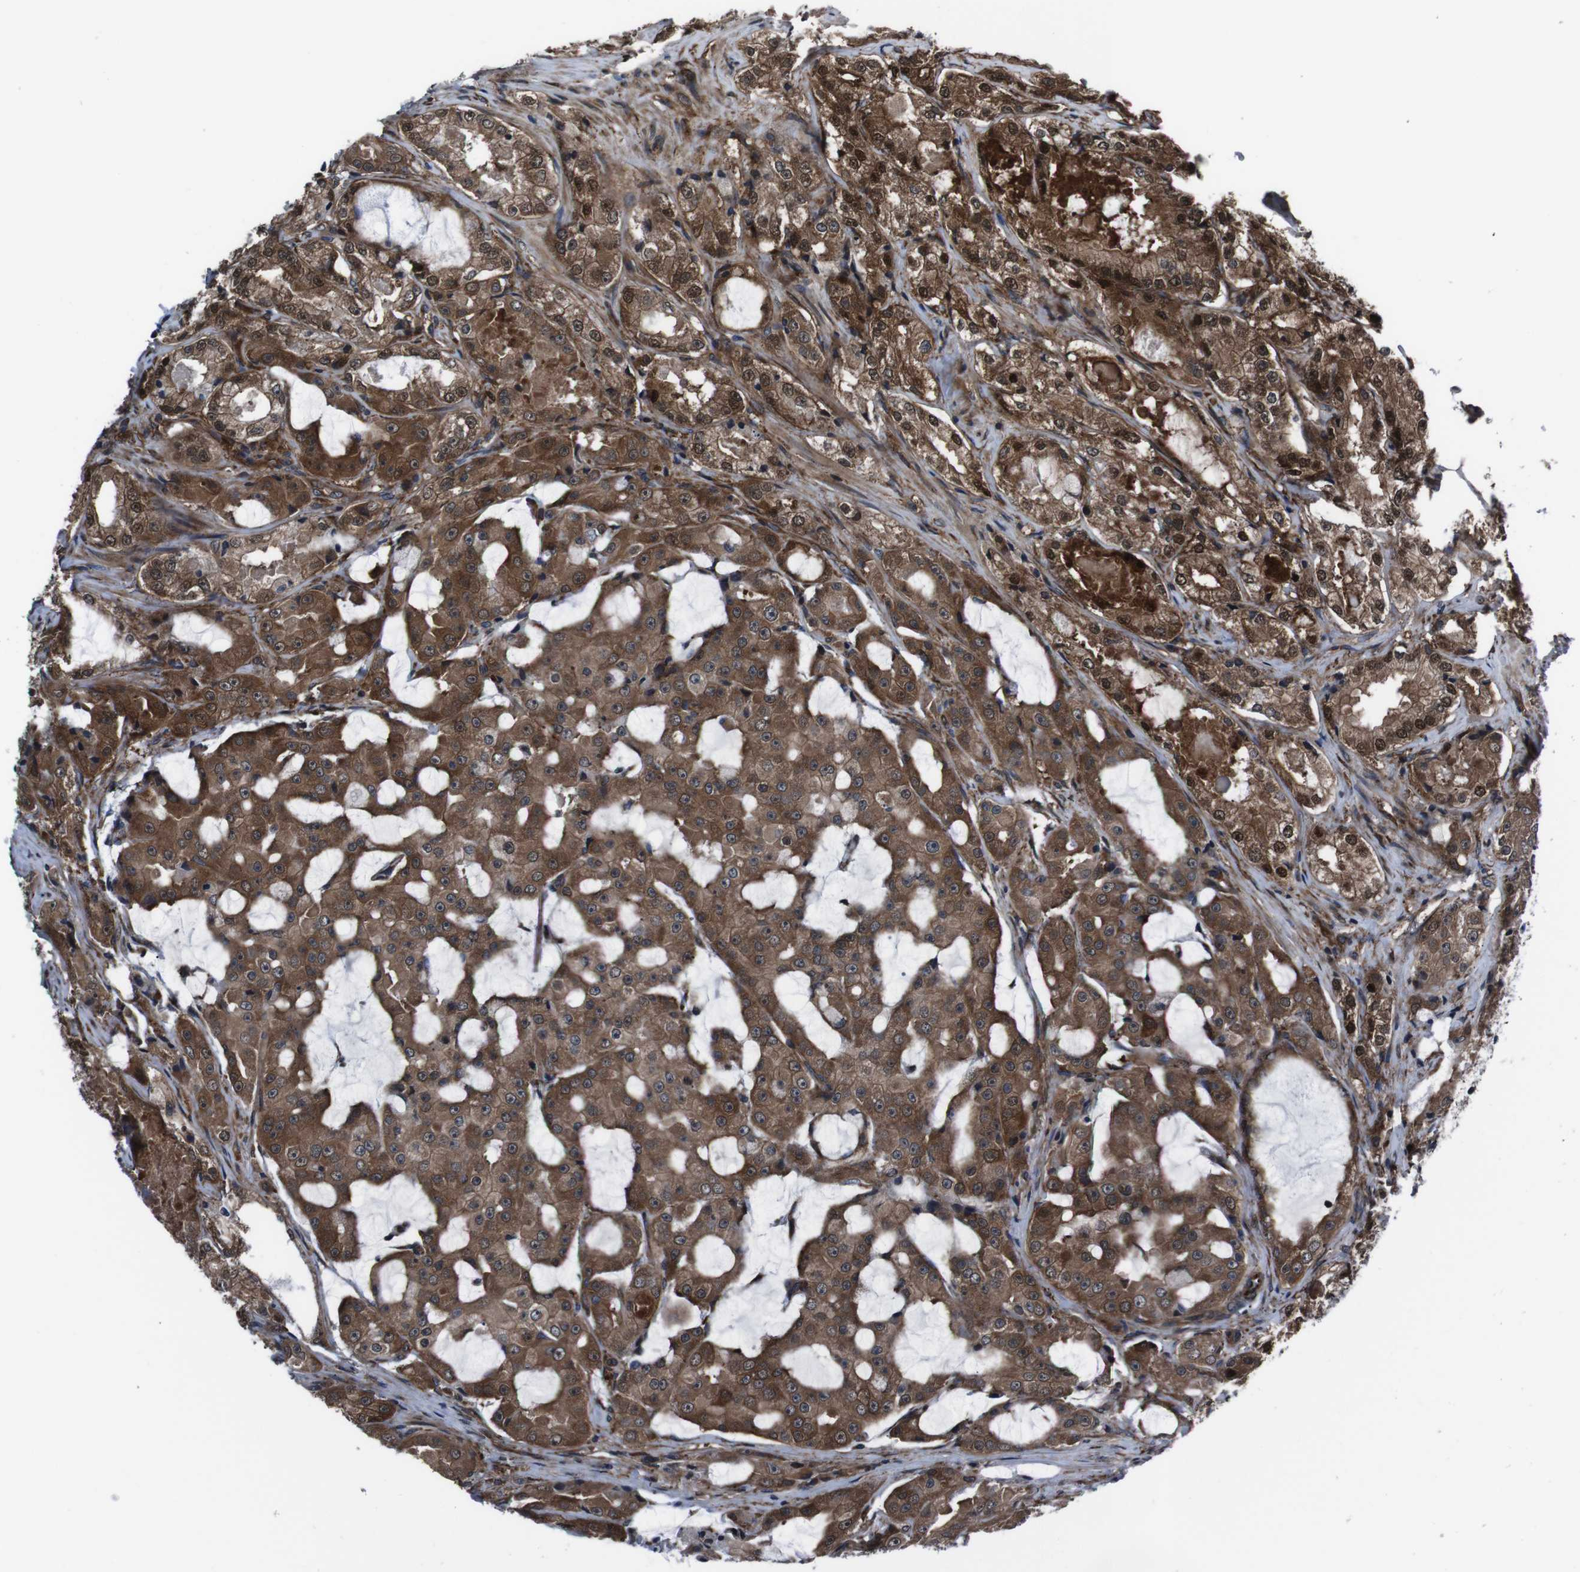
{"staining": {"intensity": "strong", "quantity": ">75%", "location": "cytoplasmic/membranous,nuclear"}, "tissue": "prostate cancer", "cell_type": "Tumor cells", "image_type": "cancer", "snomed": [{"axis": "morphology", "description": "Adenocarcinoma, High grade"}, {"axis": "topography", "description": "Prostate"}], "caption": "Immunohistochemistry histopathology image of prostate cancer (high-grade adenocarcinoma) stained for a protein (brown), which displays high levels of strong cytoplasmic/membranous and nuclear staining in about >75% of tumor cells.", "gene": "EIF4A2", "patient": {"sex": "male", "age": 73}}